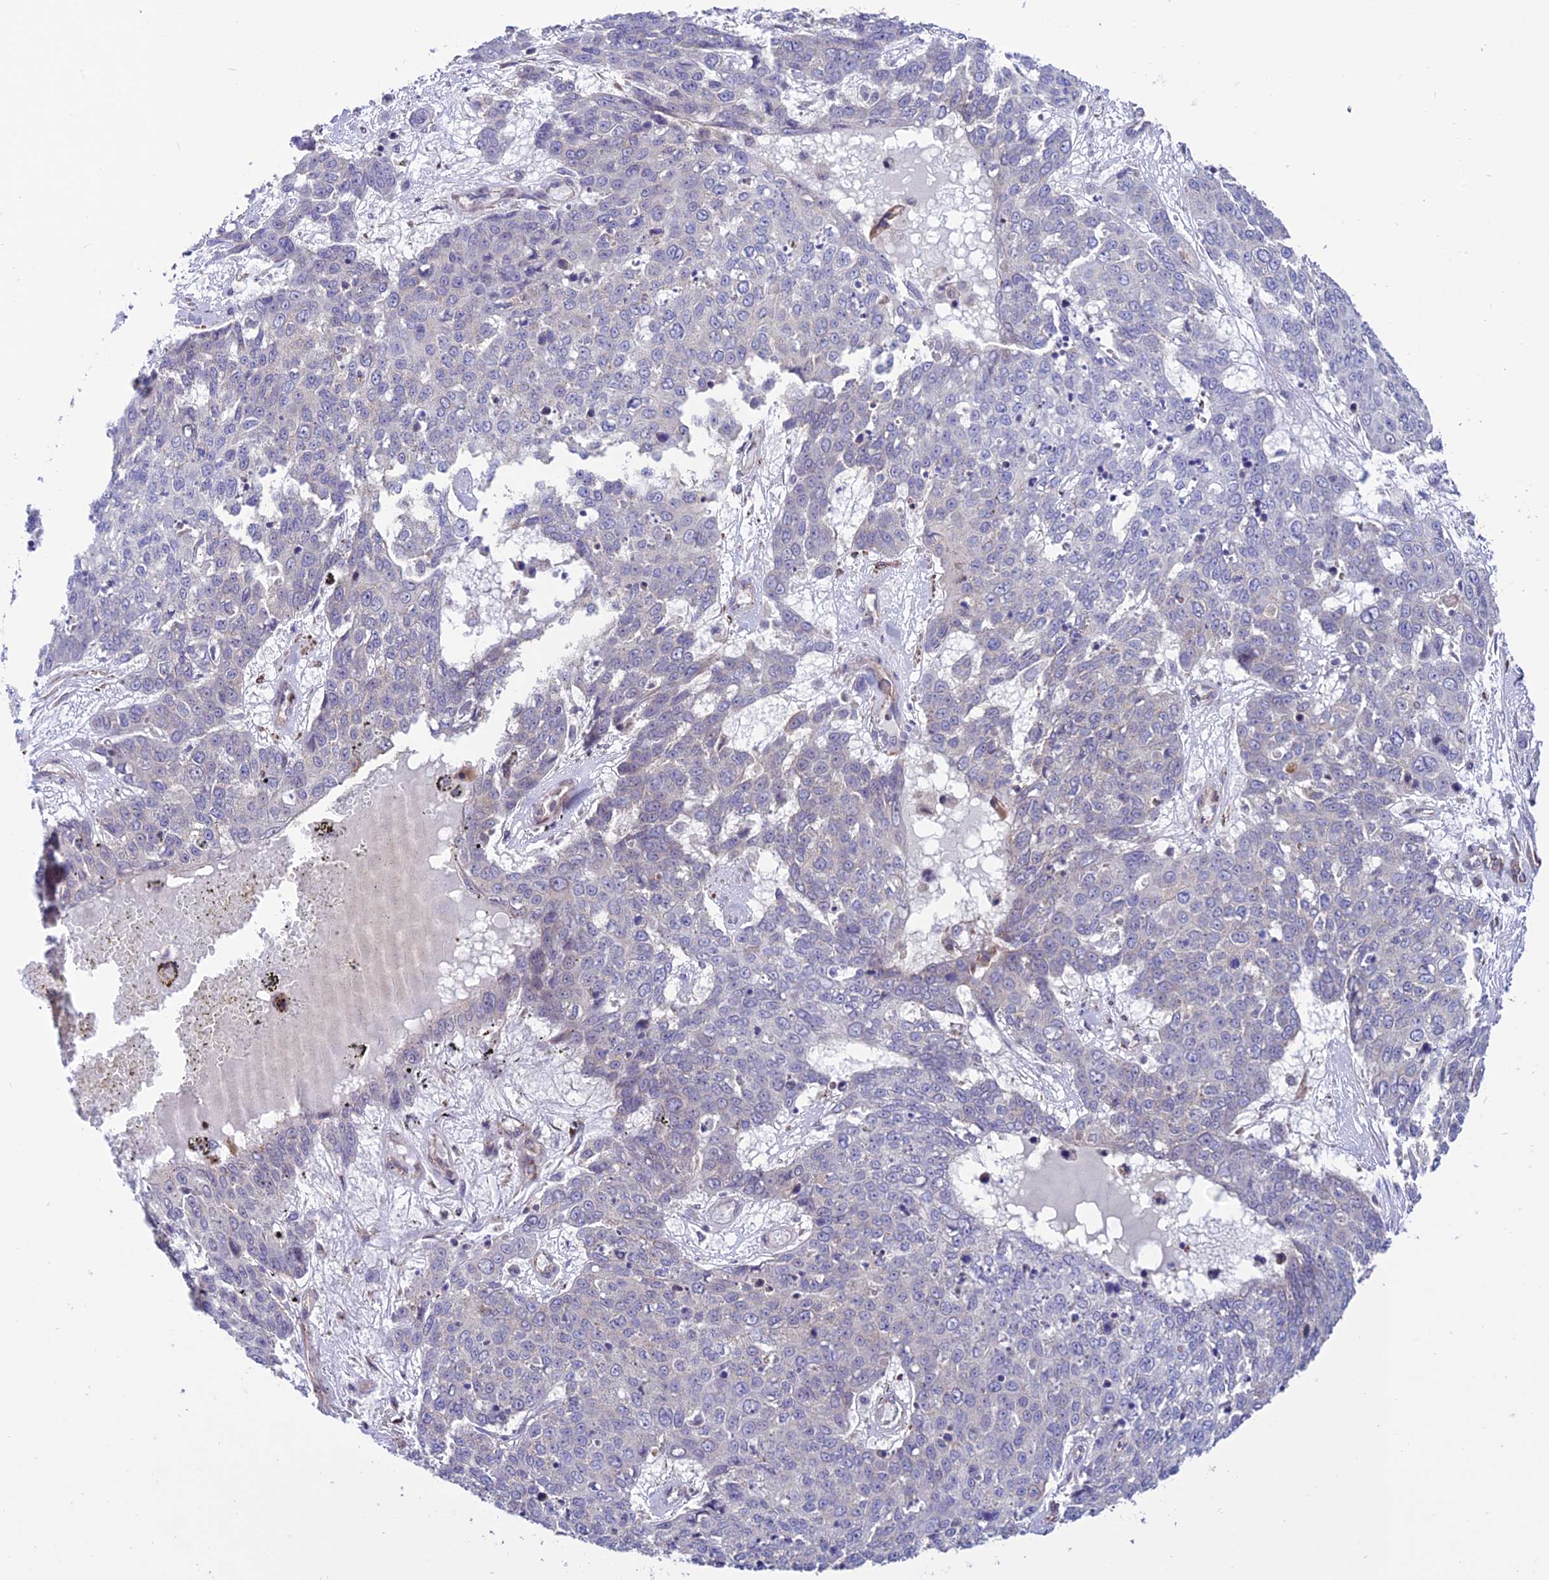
{"staining": {"intensity": "negative", "quantity": "none", "location": "none"}, "tissue": "skin cancer", "cell_type": "Tumor cells", "image_type": "cancer", "snomed": [{"axis": "morphology", "description": "Squamous cell carcinoma, NOS"}, {"axis": "topography", "description": "Skin"}], "caption": "DAB immunohistochemical staining of skin squamous cell carcinoma reveals no significant positivity in tumor cells. Brightfield microscopy of IHC stained with DAB (brown) and hematoxylin (blue), captured at high magnification.", "gene": "TNIP3", "patient": {"sex": "male", "age": 71}}